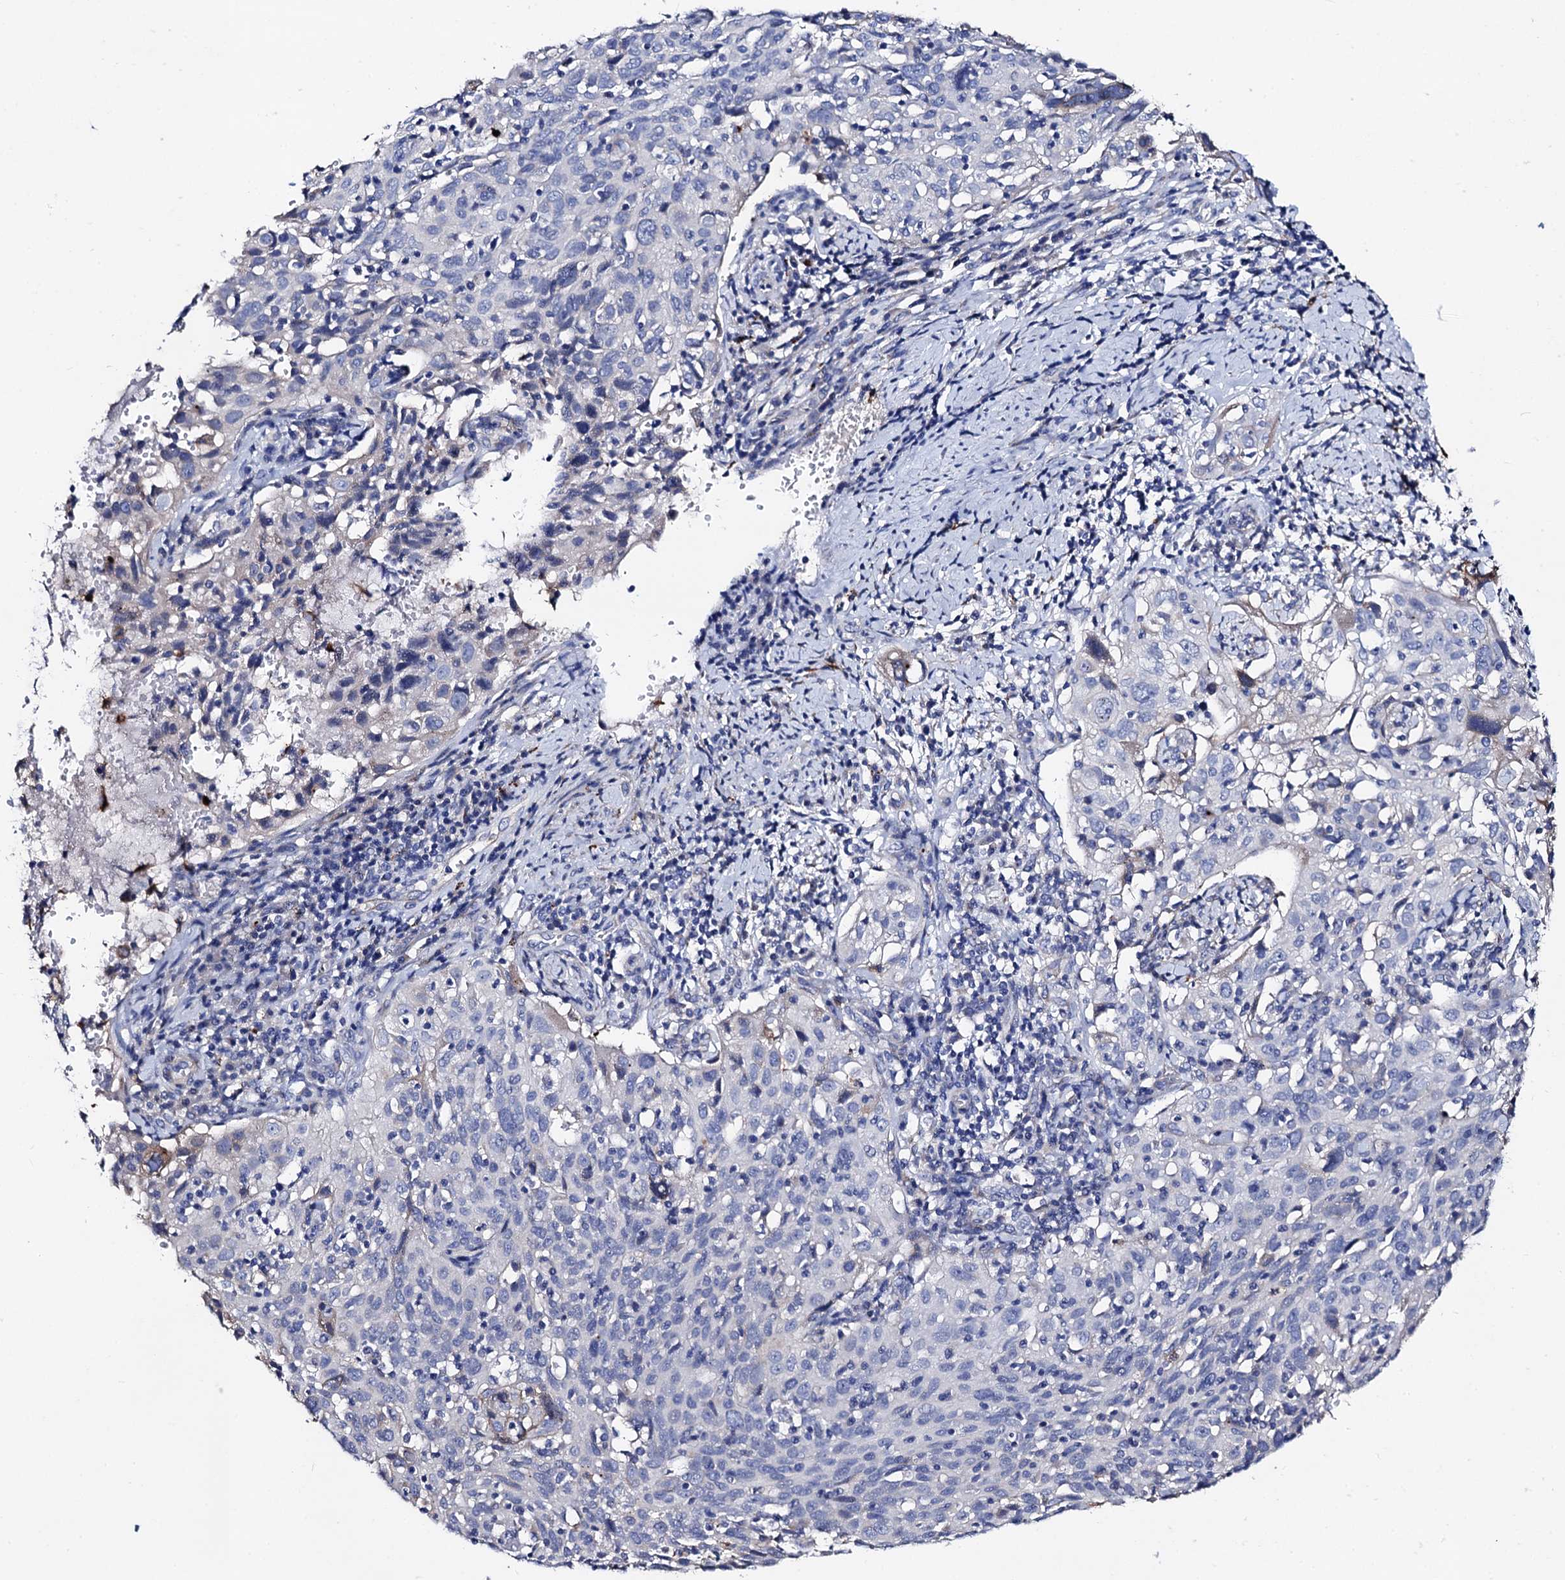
{"staining": {"intensity": "negative", "quantity": "none", "location": "none"}, "tissue": "cervical cancer", "cell_type": "Tumor cells", "image_type": "cancer", "snomed": [{"axis": "morphology", "description": "Squamous cell carcinoma, NOS"}, {"axis": "topography", "description": "Cervix"}], "caption": "Tumor cells show no significant protein positivity in squamous cell carcinoma (cervical). (DAB immunohistochemistry with hematoxylin counter stain).", "gene": "FREM3", "patient": {"sex": "female", "age": 31}}